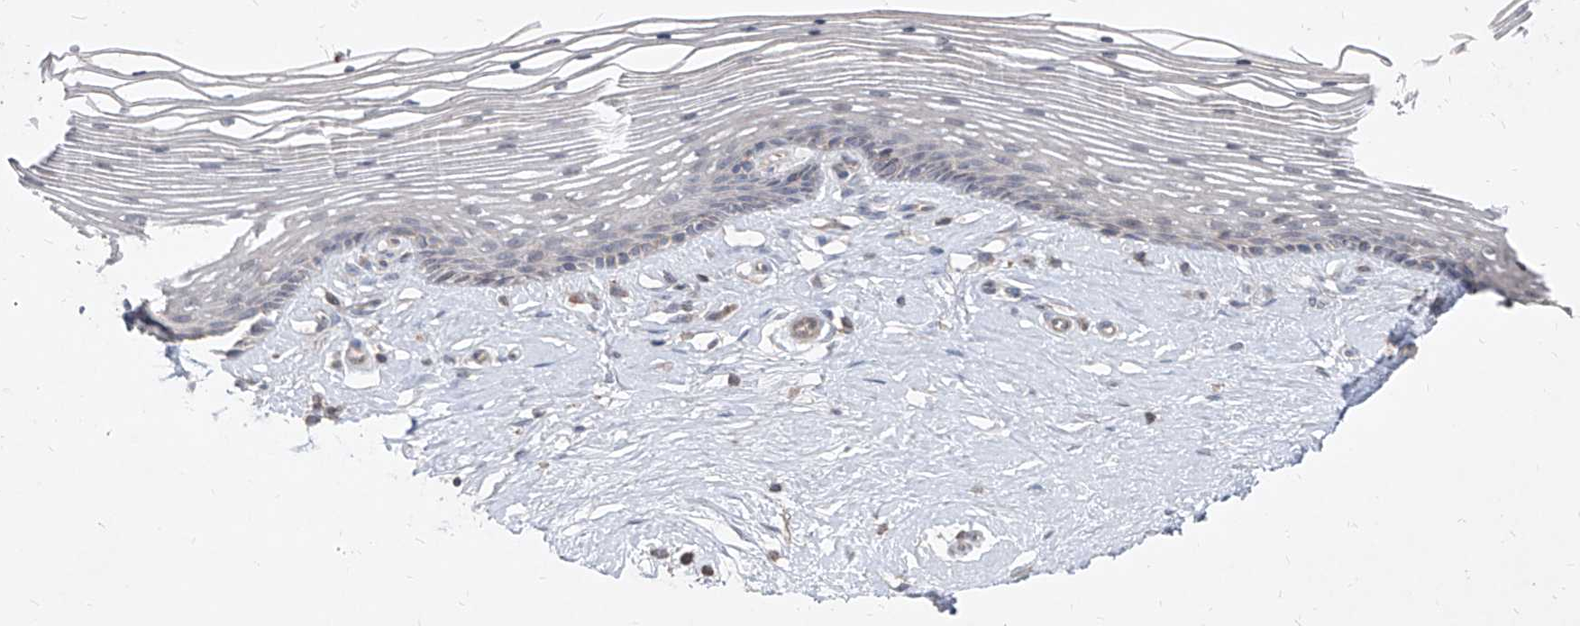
{"staining": {"intensity": "negative", "quantity": "none", "location": "none"}, "tissue": "vagina", "cell_type": "Squamous epithelial cells", "image_type": "normal", "snomed": [{"axis": "morphology", "description": "Normal tissue, NOS"}, {"axis": "topography", "description": "Vagina"}], "caption": "An IHC photomicrograph of benign vagina is shown. There is no staining in squamous epithelial cells of vagina.", "gene": "UFD1", "patient": {"sex": "female", "age": 46}}